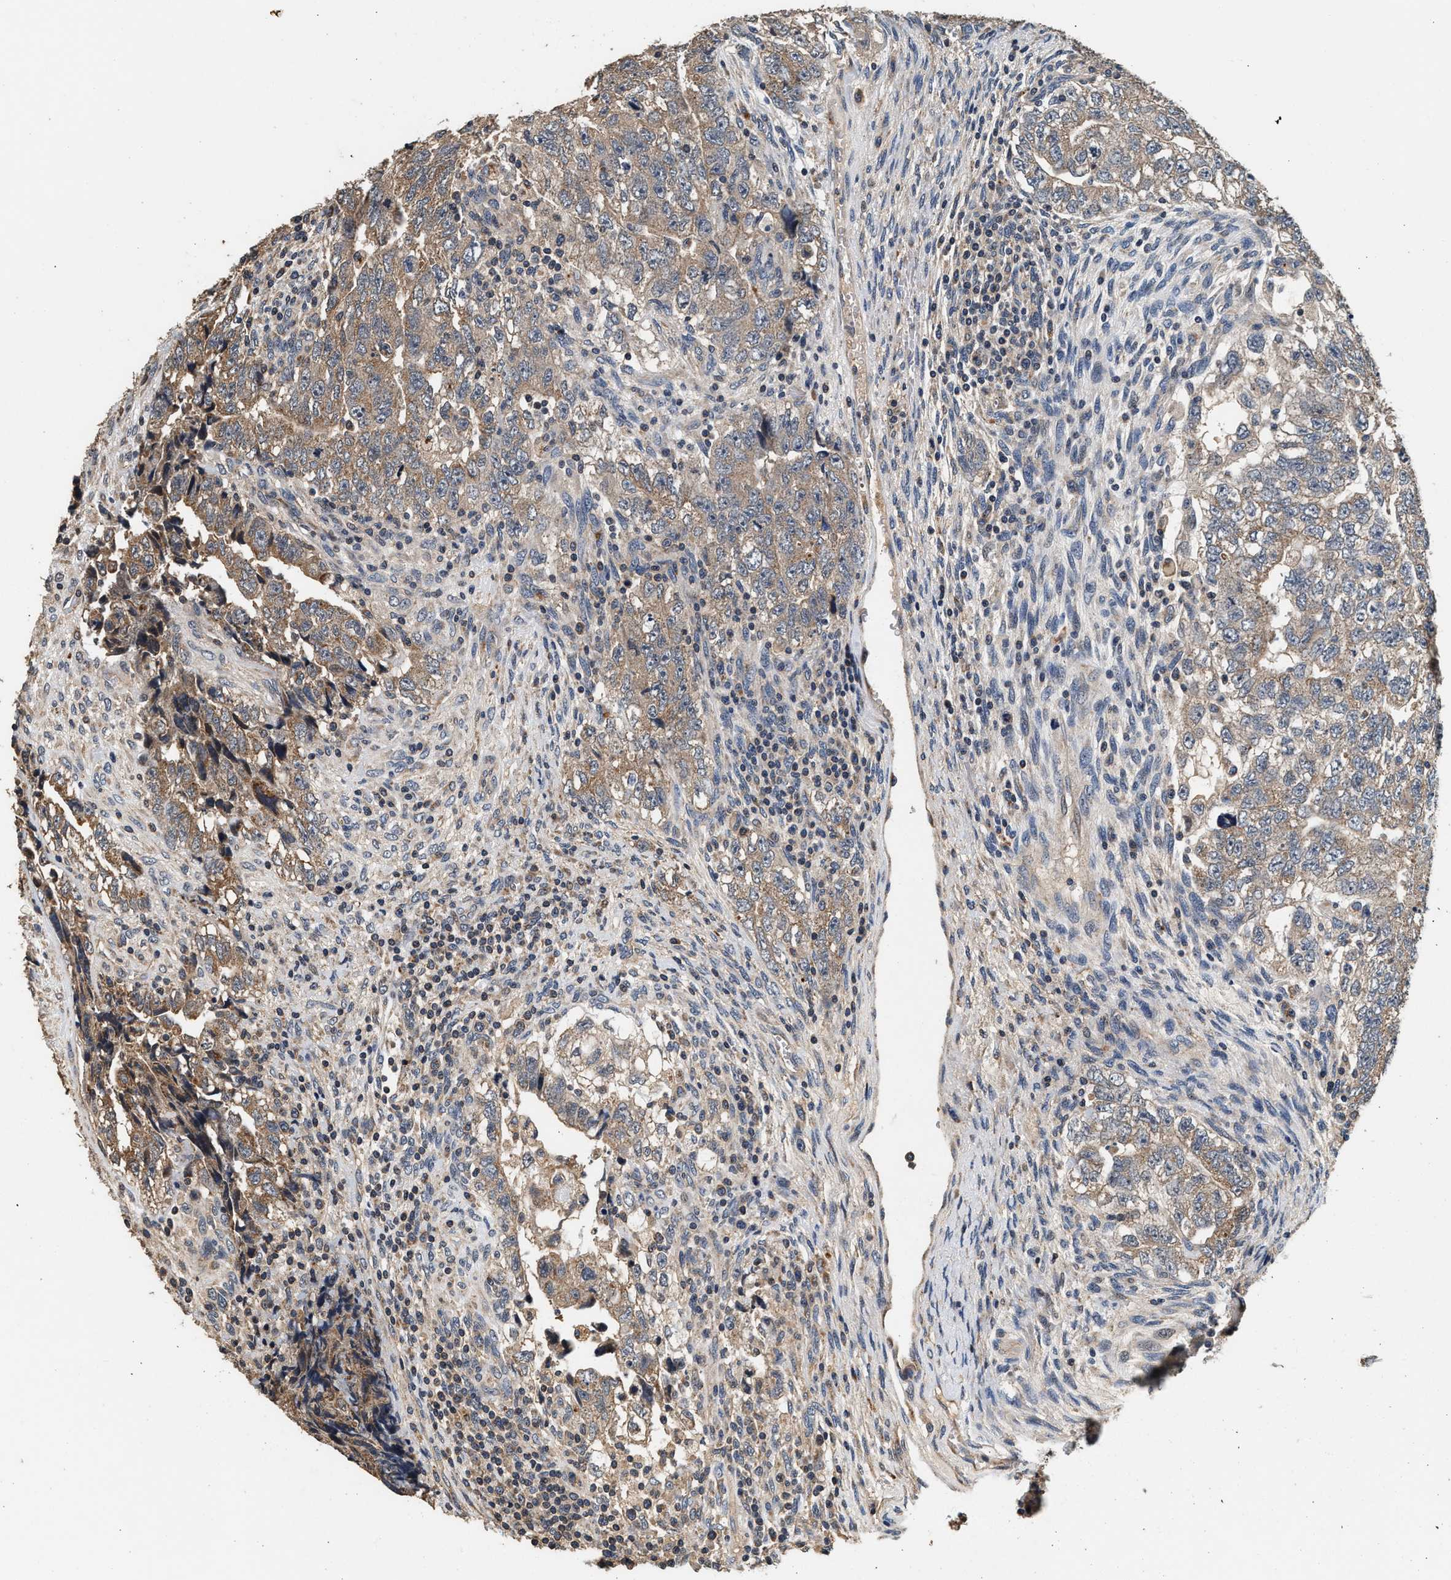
{"staining": {"intensity": "weak", "quantity": ">75%", "location": "cytoplasmic/membranous"}, "tissue": "testis cancer", "cell_type": "Tumor cells", "image_type": "cancer", "snomed": [{"axis": "morphology", "description": "Carcinoma, Embryonal, NOS"}, {"axis": "topography", "description": "Testis"}], "caption": "IHC staining of testis embryonal carcinoma, which exhibits low levels of weak cytoplasmic/membranous staining in about >75% of tumor cells indicating weak cytoplasmic/membranous protein positivity. The staining was performed using DAB (3,3'-diaminobenzidine) (brown) for protein detection and nuclei were counterstained in hematoxylin (blue).", "gene": "PTGR3", "patient": {"sex": "male", "age": 36}}